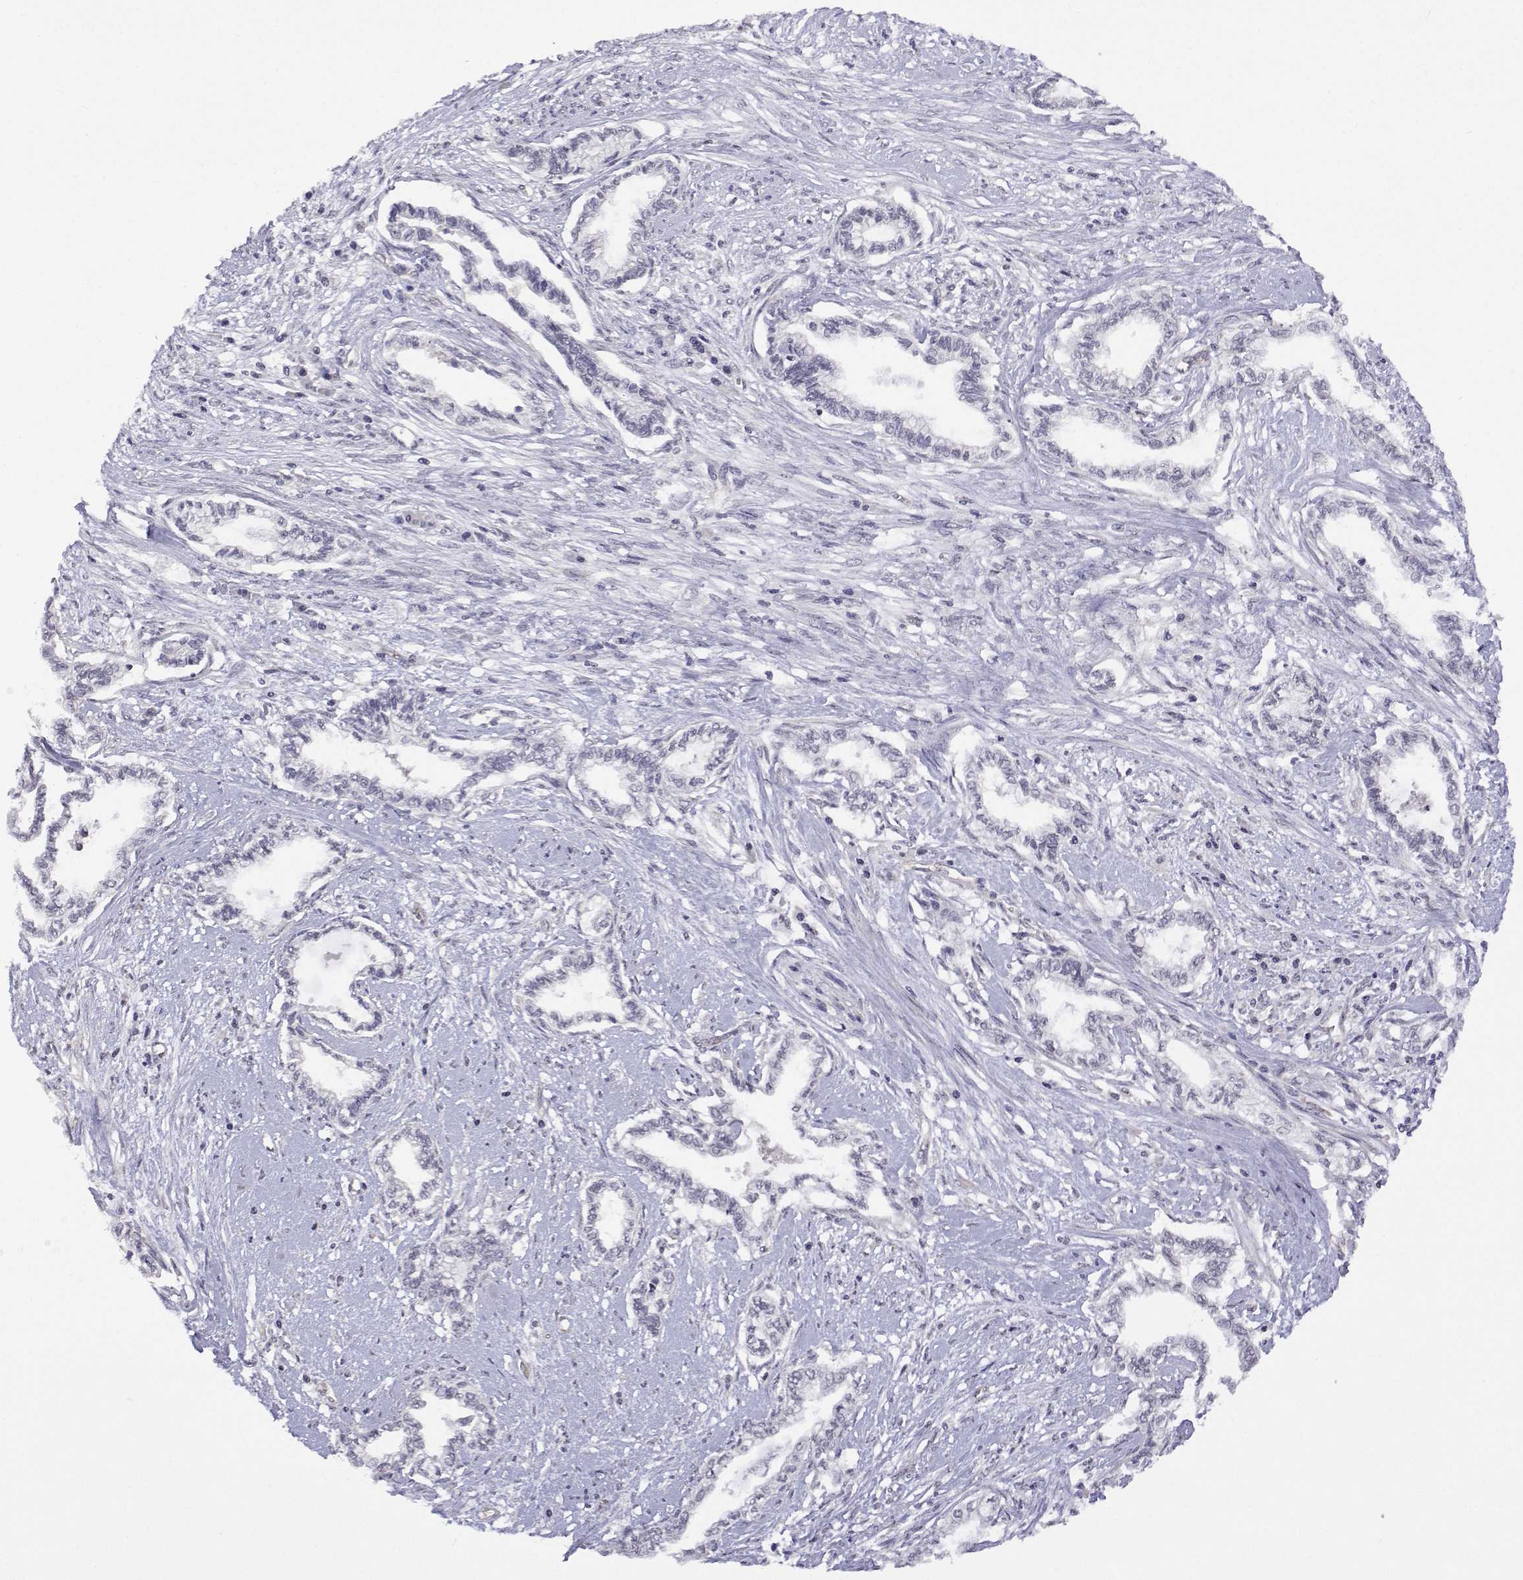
{"staining": {"intensity": "negative", "quantity": "none", "location": "none"}, "tissue": "cervical cancer", "cell_type": "Tumor cells", "image_type": "cancer", "snomed": [{"axis": "morphology", "description": "Adenocarcinoma, NOS"}, {"axis": "topography", "description": "Cervix"}], "caption": "Tumor cells show no significant protein positivity in adenocarcinoma (cervical).", "gene": "NHP2", "patient": {"sex": "female", "age": 62}}